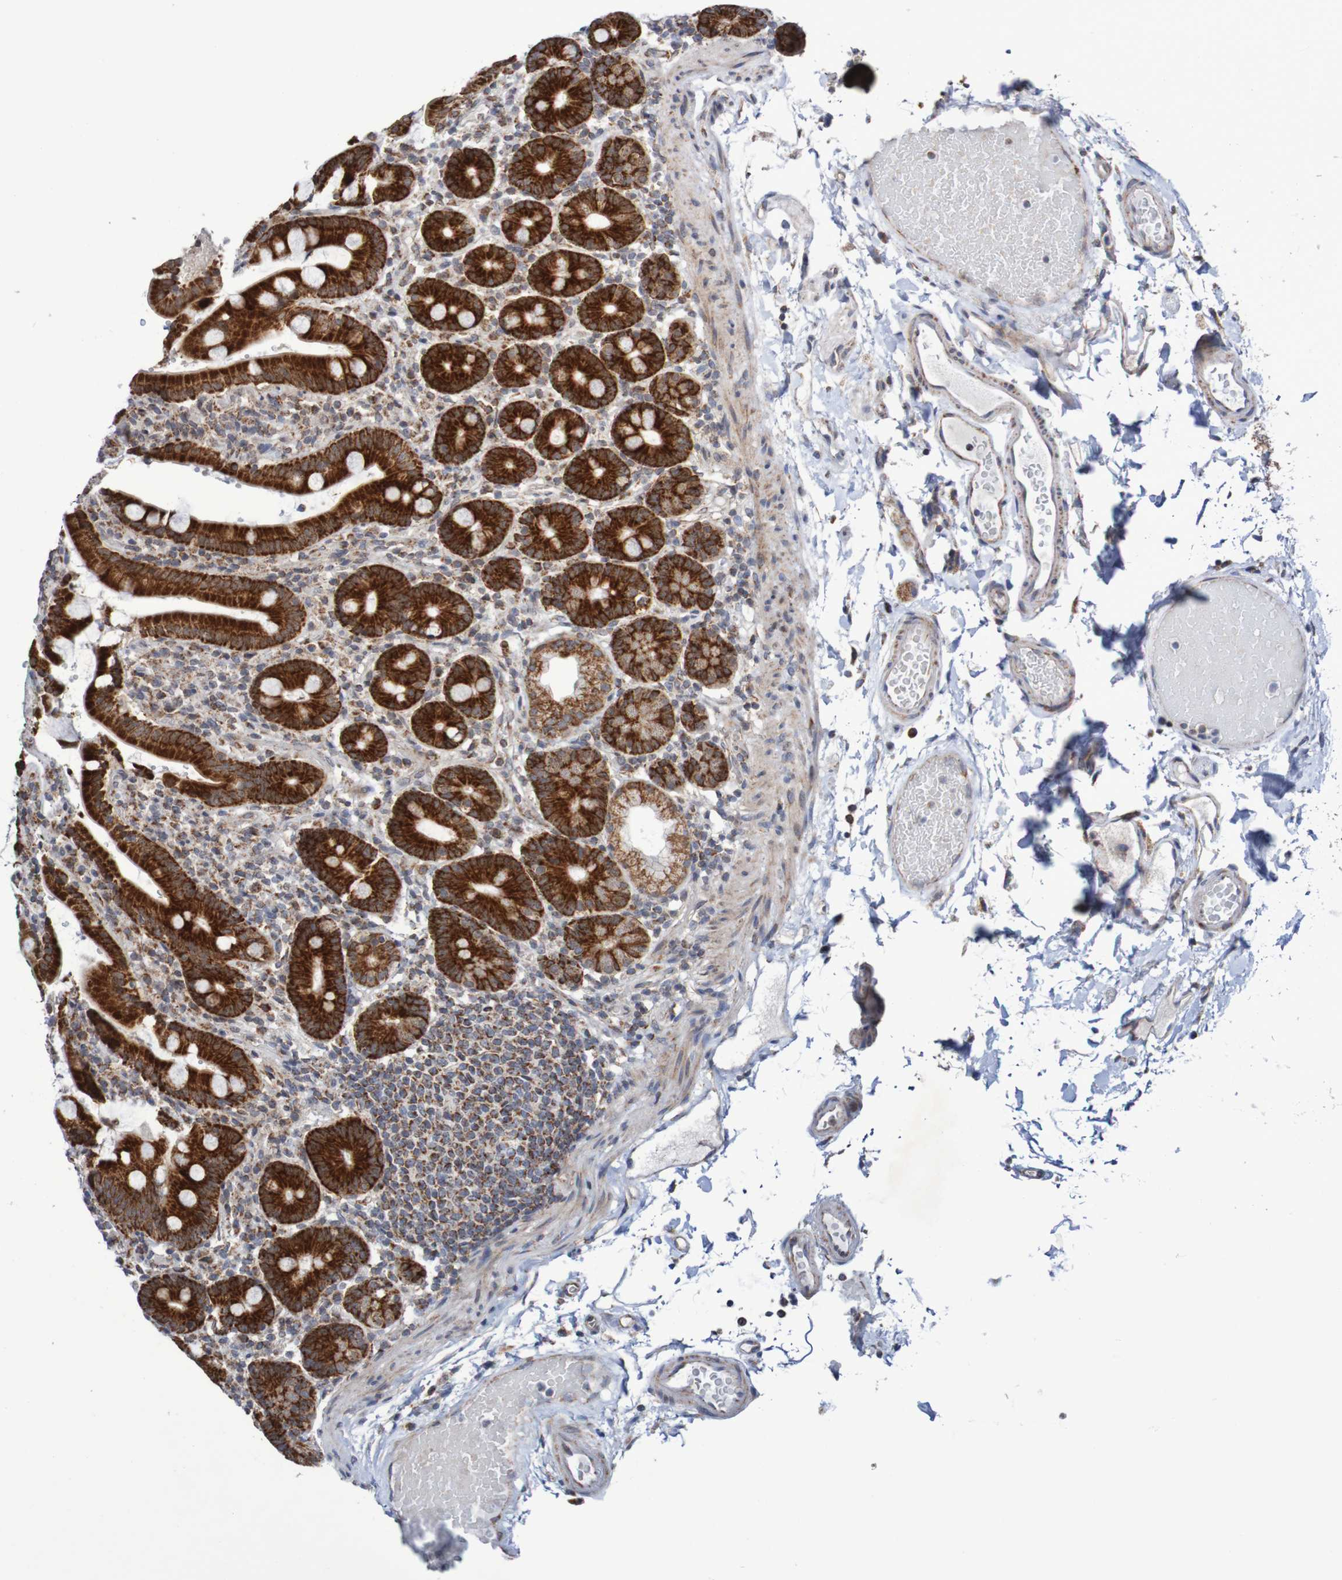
{"staining": {"intensity": "strong", "quantity": ">75%", "location": "cytoplasmic/membranous"}, "tissue": "duodenum", "cell_type": "Glandular cells", "image_type": "normal", "snomed": [{"axis": "morphology", "description": "Normal tissue, NOS"}, {"axis": "topography", "description": "Small intestine, NOS"}], "caption": "The micrograph demonstrates a brown stain indicating the presence of a protein in the cytoplasmic/membranous of glandular cells in duodenum. The staining is performed using DAB (3,3'-diaminobenzidine) brown chromogen to label protein expression. The nuclei are counter-stained blue using hematoxylin.", "gene": "DVL1", "patient": {"sex": "female", "age": 71}}